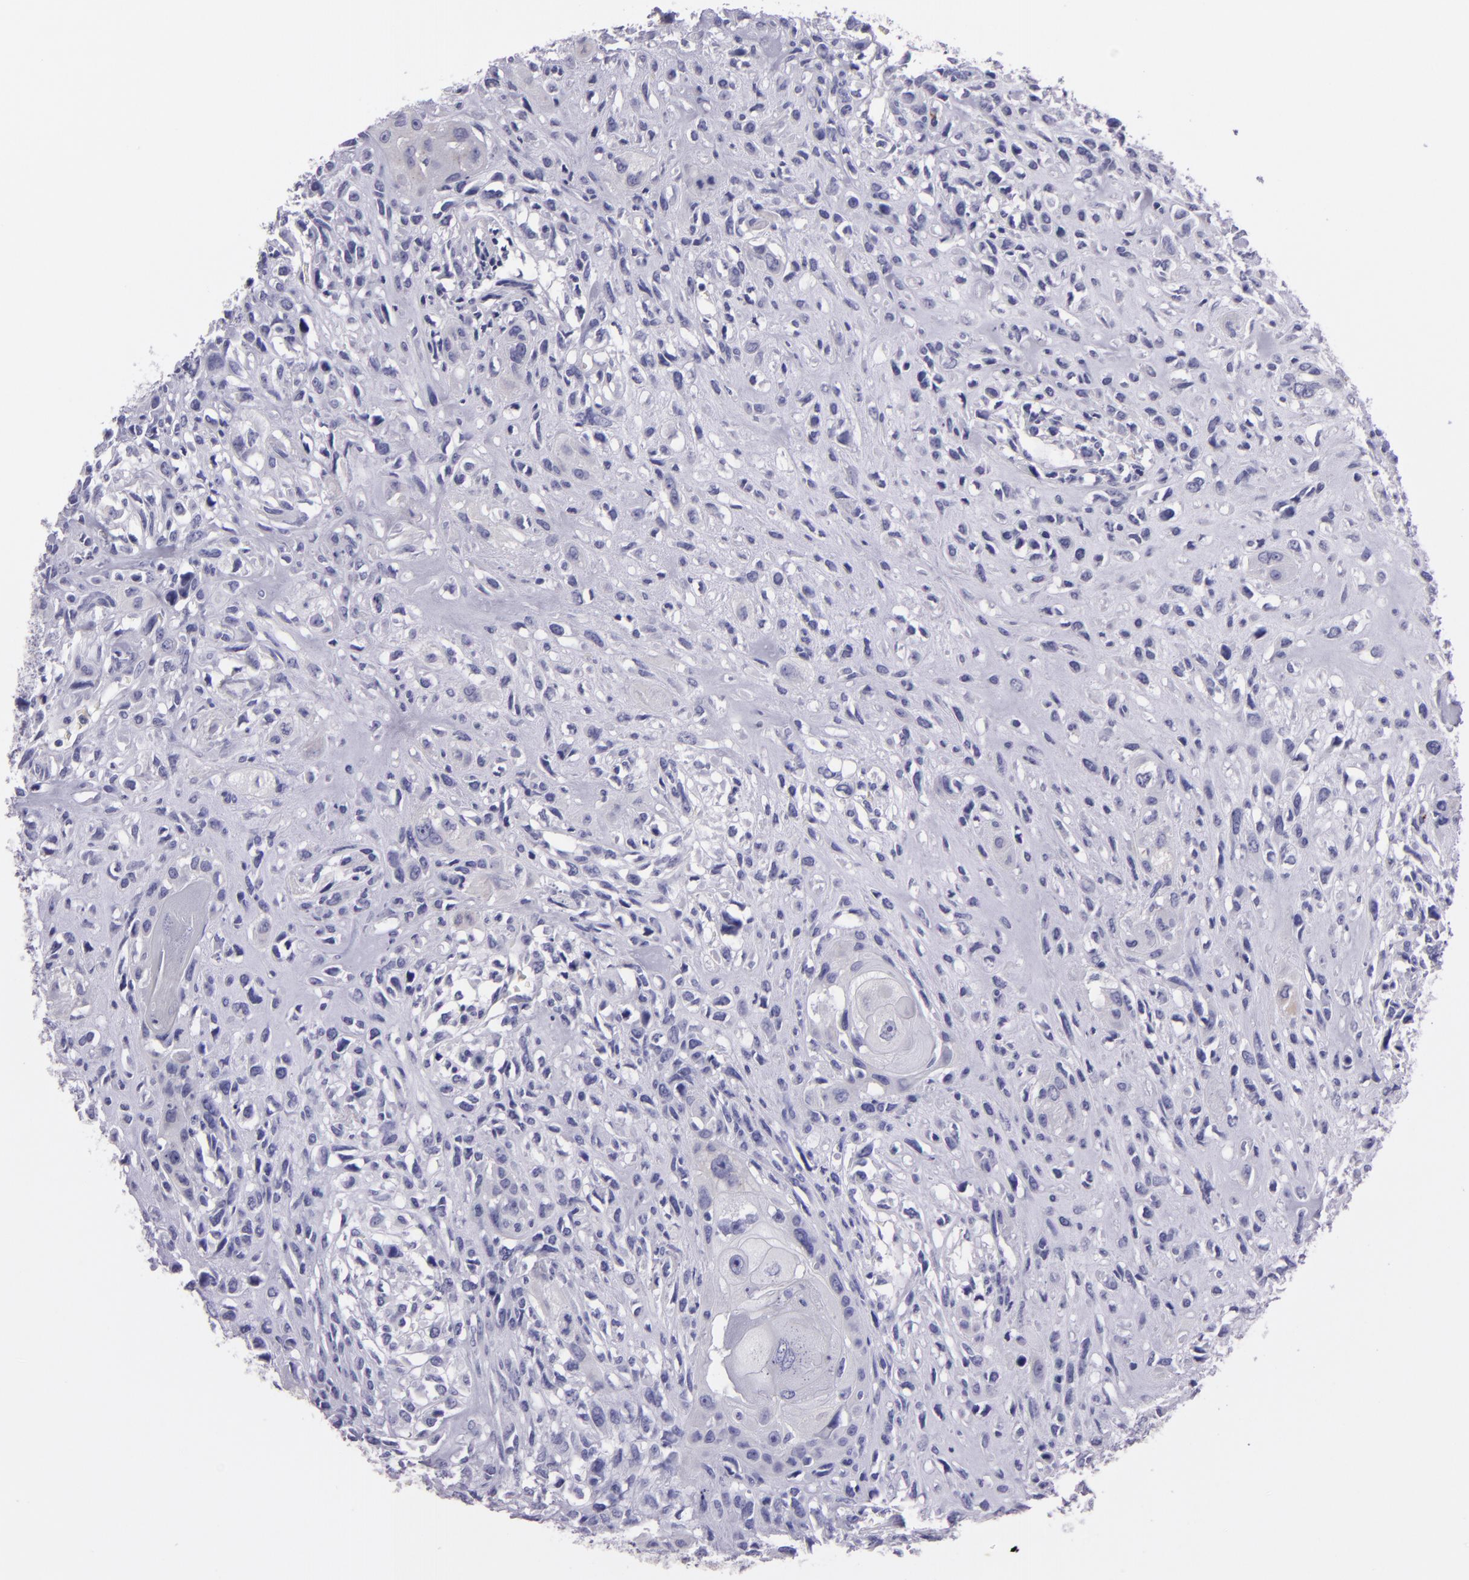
{"staining": {"intensity": "negative", "quantity": "none", "location": "none"}, "tissue": "head and neck cancer", "cell_type": "Tumor cells", "image_type": "cancer", "snomed": [{"axis": "morphology", "description": "Neoplasm, malignant, NOS"}, {"axis": "topography", "description": "Salivary gland"}, {"axis": "topography", "description": "Head-Neck"}], "caption": "High power microscopy image of an immunohistochemistry (IHC) micrograph of head and neck cancer (malignant neoplasm), revealing no significant expression in tumor cells.", "gene": "MUC5AC", "patient": {"sex": "male", "age": 43}}